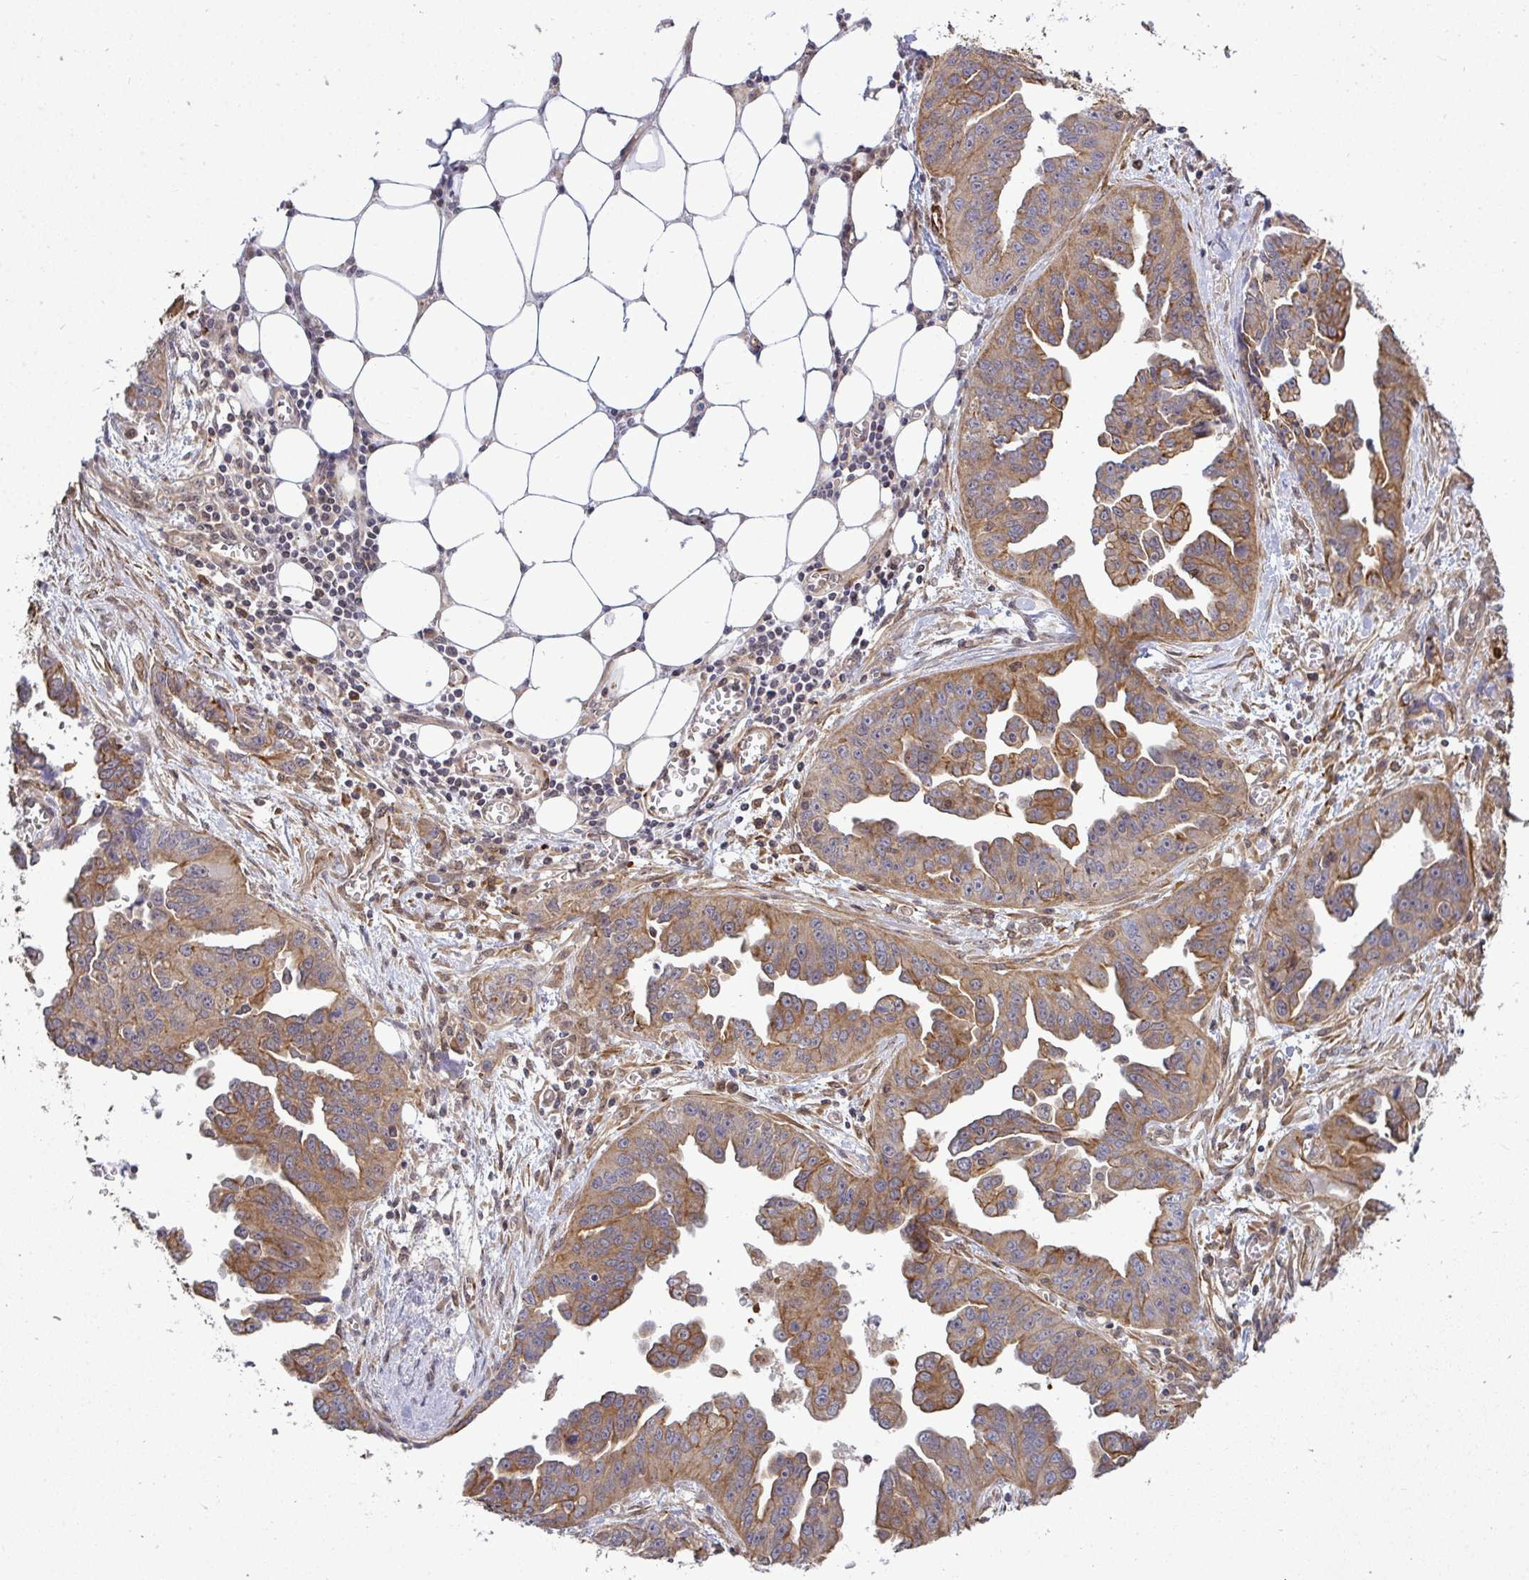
{"staining": {"intensity": "moderate", "quantity": ">75%", "location": "cytoplasmic/membranous"}, "tissue": "ovarian cancer", "cell_type": "Tumor cells", "image_type": "cancer", "snomed": [{"axis": "morphology", "description": "Cystadenocarcinoma, serous, NOS"}, {"axis": "topography", "description": "Ovary"}], "caption": "Immunohistochemical staining of serous cystadenocarcinoma (ovarian) demonstrates moderate cytoplasmic/membranous protein staining in approximately >75% of tumor cells. (DAB IHC with brightfield microscopy, high magnification).", "gene": "TRIM44", "patient": {"sex": "female", "age": 75}}